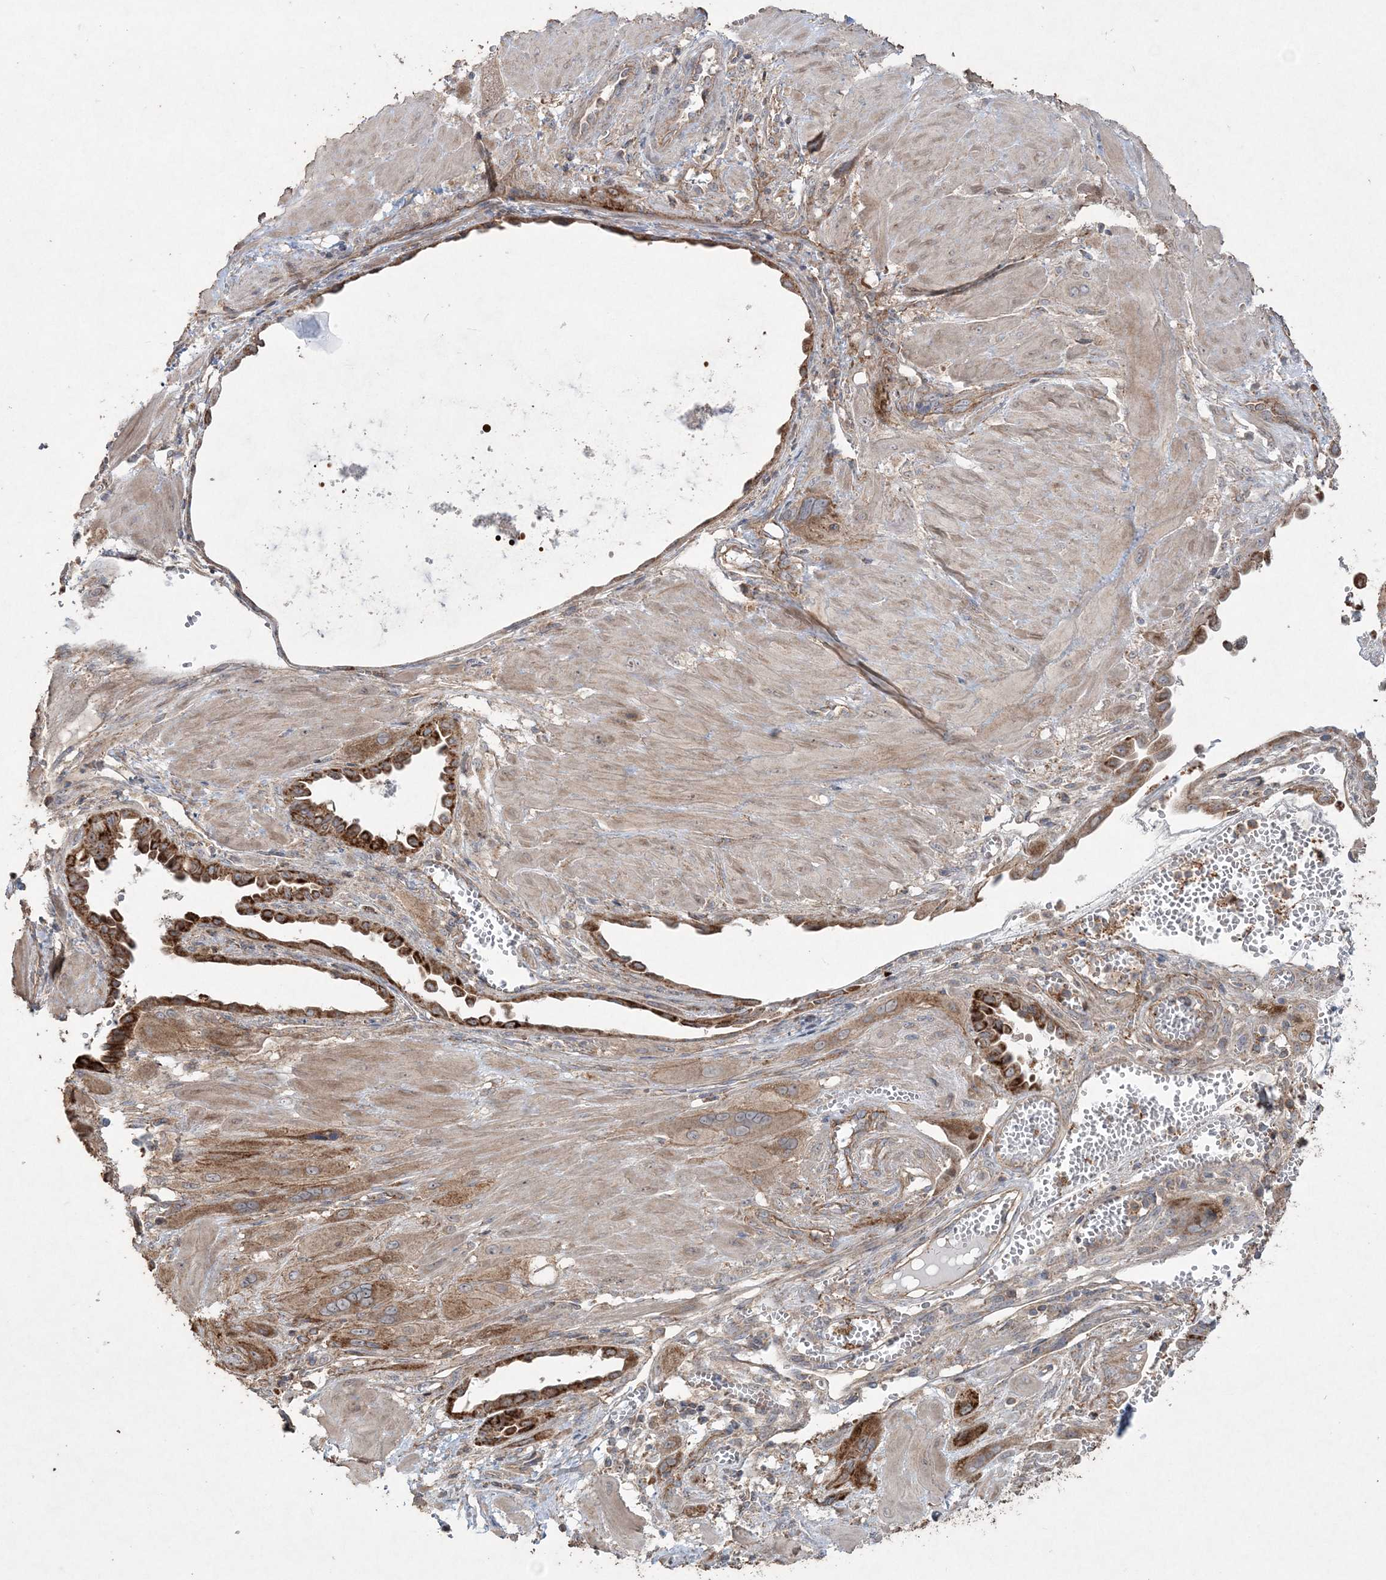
{"staining": {"intensity": "moderate", "quantity": ">75%", "location": "cytoplasmic/membranous"}, "tissue": "cervical cancer", "cell_type": "Tumor cells", "image_type": "cancer", "snomed": [{"axis": "morphology", "description": "Squamous cell carcinoma, NOS"}, {"axis": "topography", "description": "Cervix"}], "caption": "DAB (3,3'-diaminobenzidine) immunohistochemical staining of cervical cancer (squamous cell carcinoma) exhibits moderate cytoplasmic/membranous protein expression in about >75% of tumor cells.", "gene": "TTC7A", "patient": {"sex": "female", "age": 34}}